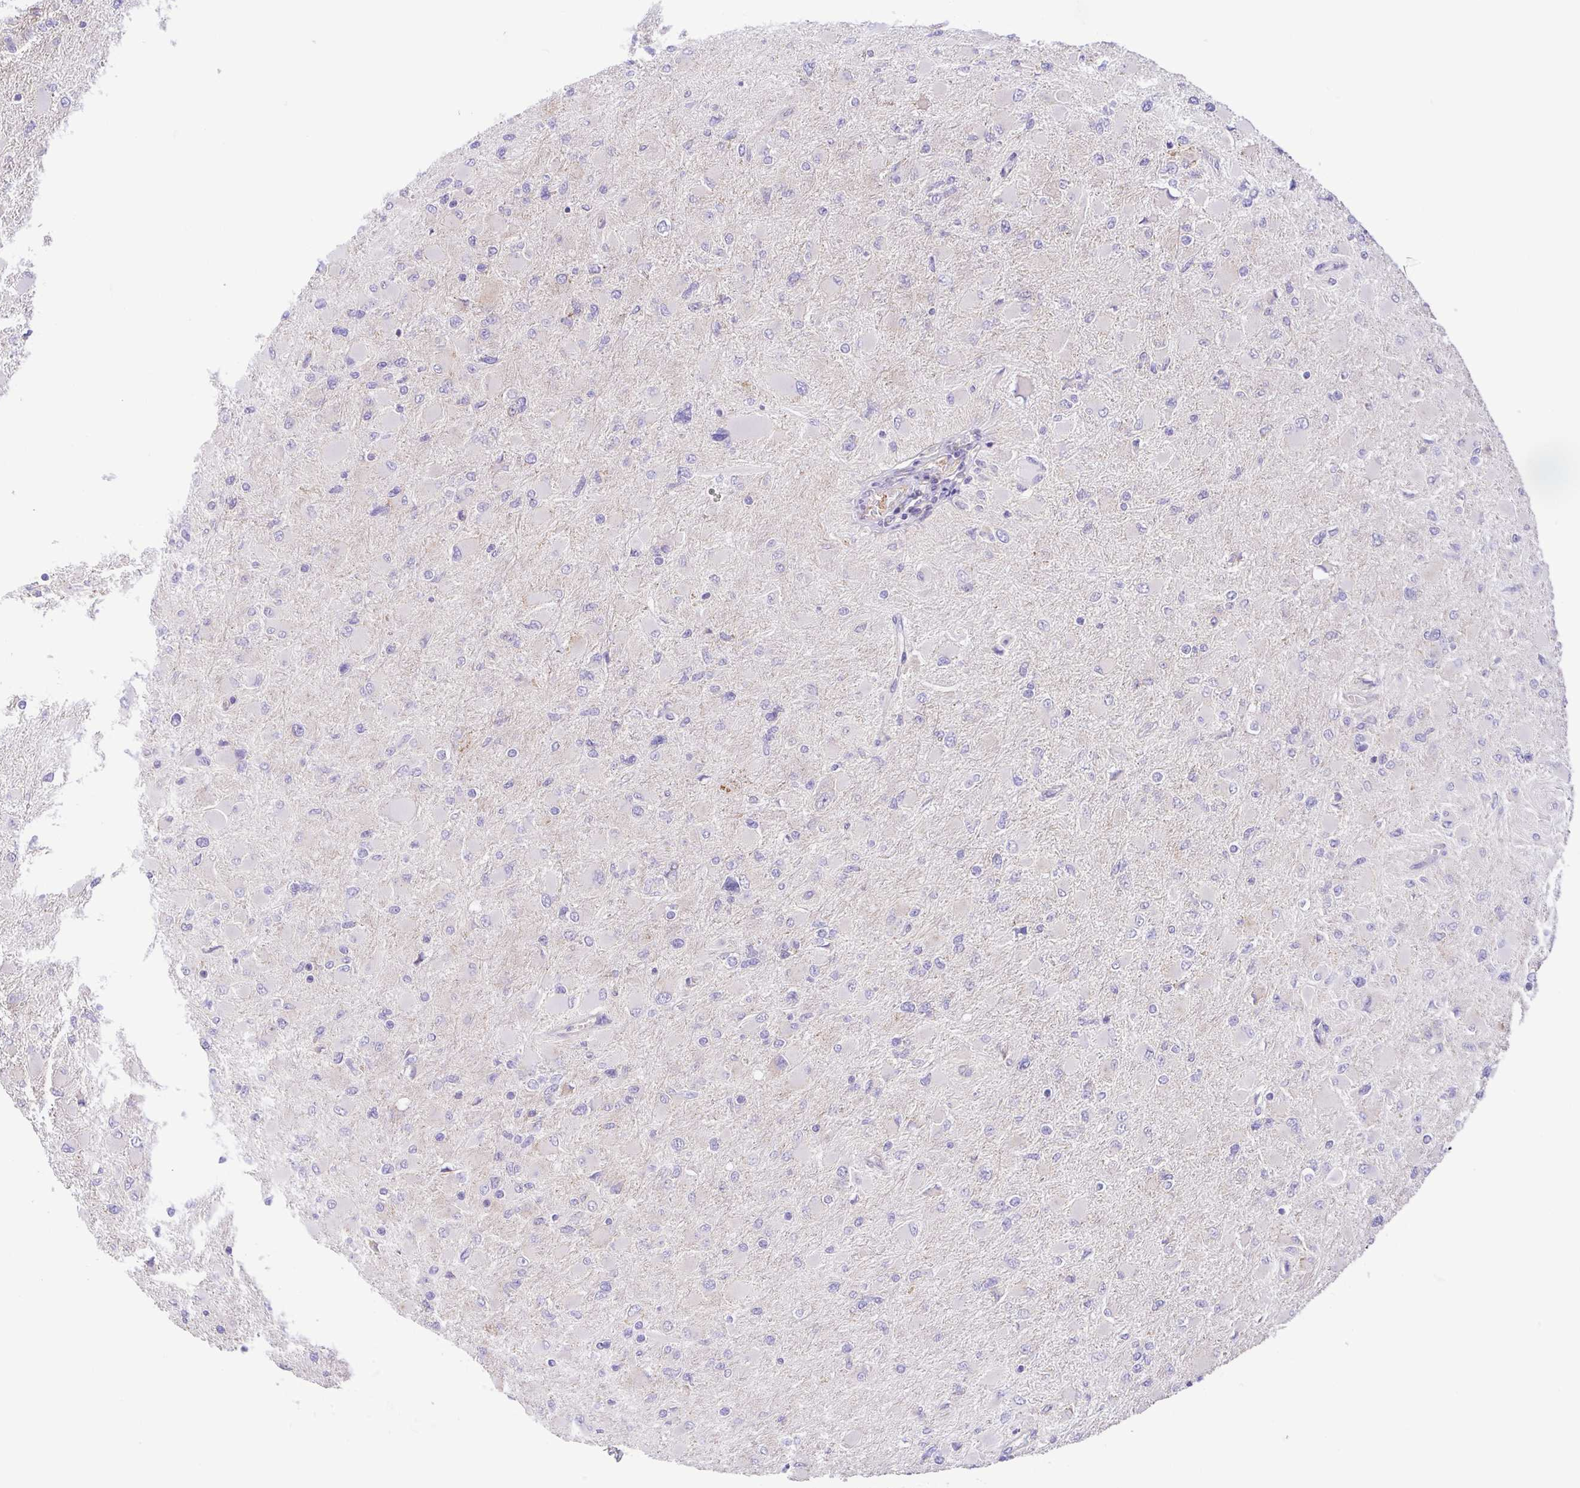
{"staining": {"intensity": "negative", "quantity": "none", "location": "none"}, "tissue": "glioma", "cell_type": "Tumor cells", "image_type": "cancer", "snomed": [{"axis": "morphology", "description": "Glioma, malignant, High grade"}, {"axis": "topography", "description": "Cerebral cortex"}], "caption": "High power microscopy image of an IHC histopathology image of glioma, revealing no significant expression in tumor cells.", "gene": "SLC13A1", "patient": {"sex": "female", "age": 36}}